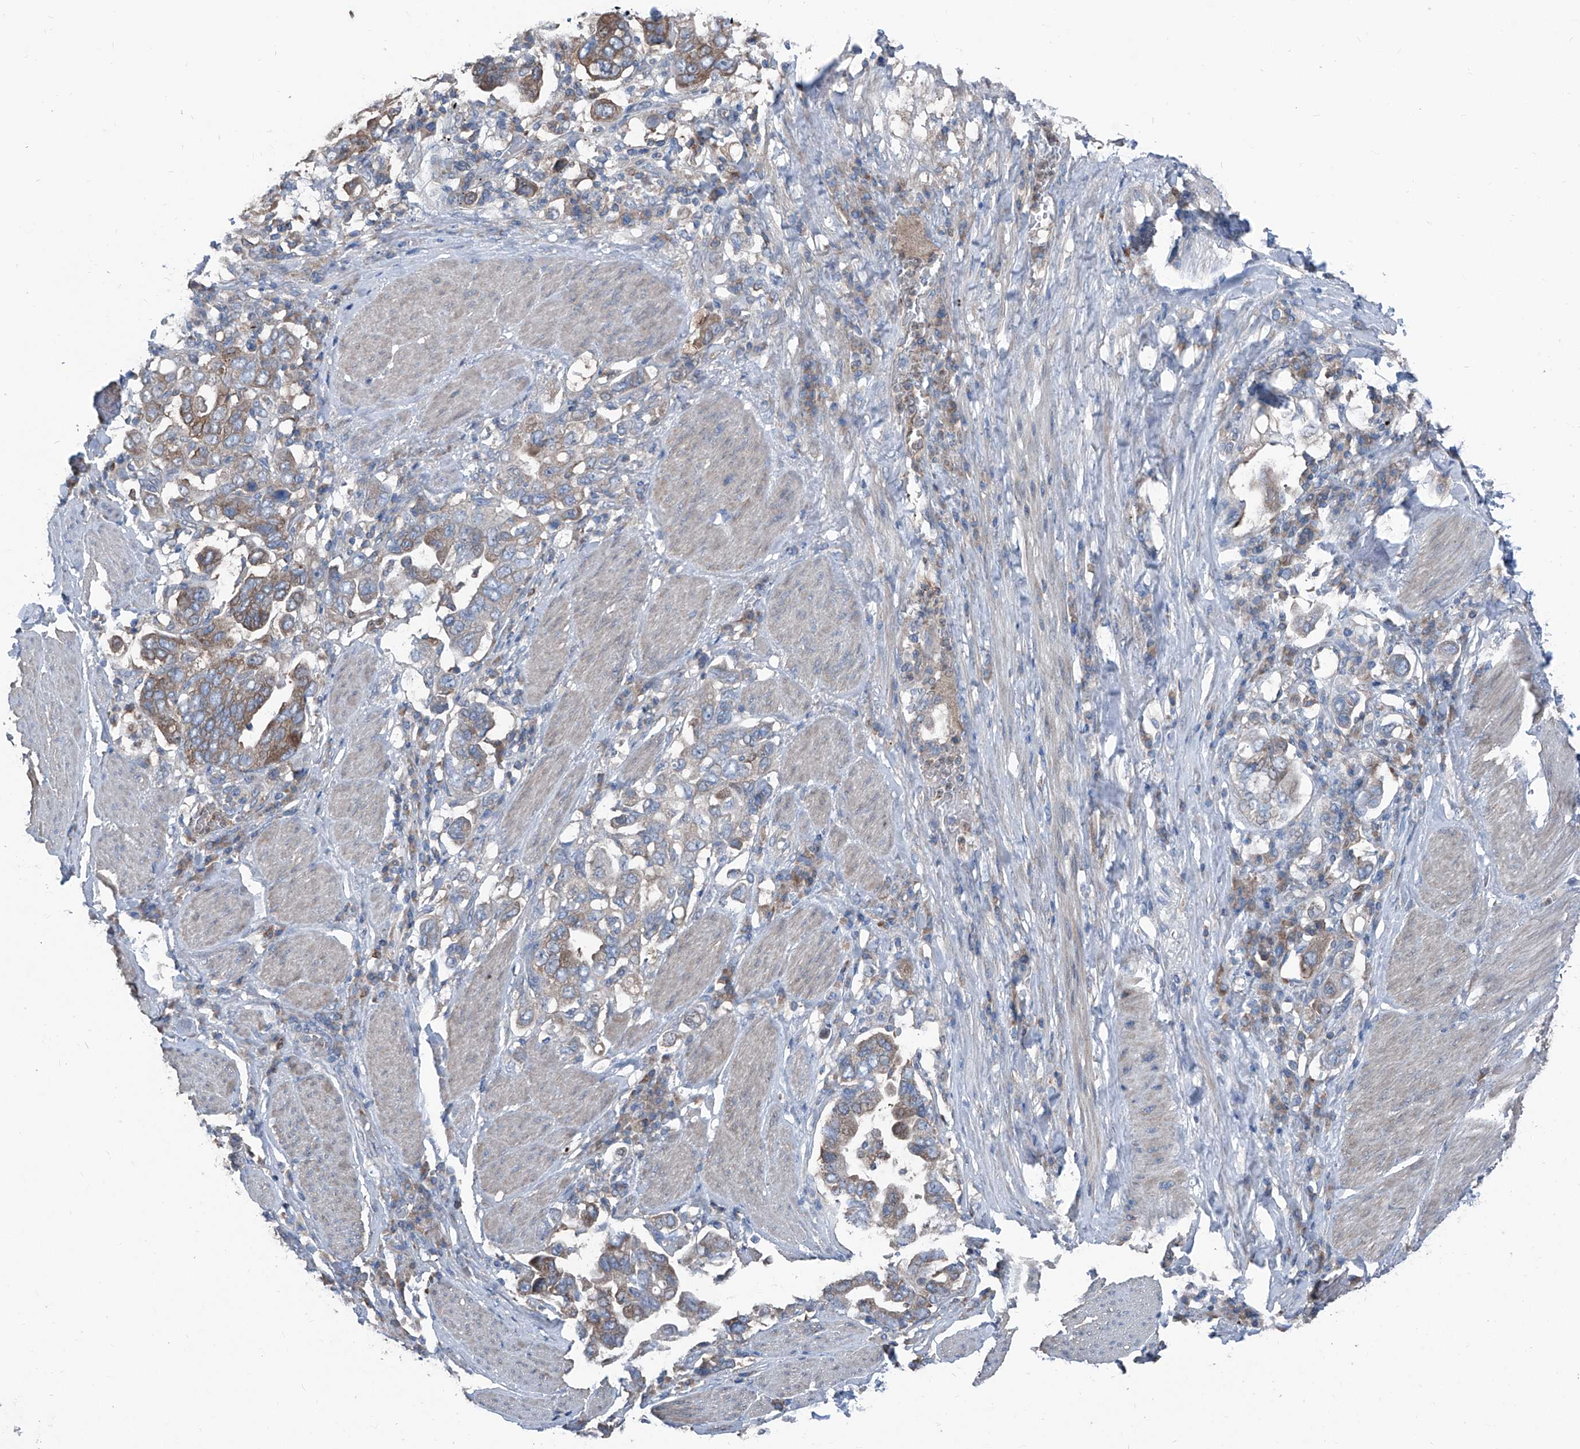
{"staining": {"intensity": "moderate", "quantity": "25%-75%", "location": "cytoplasmic/membranous"}, "tissue": "stomach cancer", "cell_type": "Tumor cells", "image_type": "cancer", "snomed": [{"axis": "morphology", "description": "Adenocarcinoma, NOS"}, {"axis": "topography", "description": "Stomach, upper"}], "caption": "Immunohistochemistry of human adenocarcinoma (stomach) exhibits medium levels of moderate cytoplasmic/membranous expression in approximately 25%-75% of tumor cells.", "gene": "GPAT3", "patient": {"sex": "male", "age": 62}}